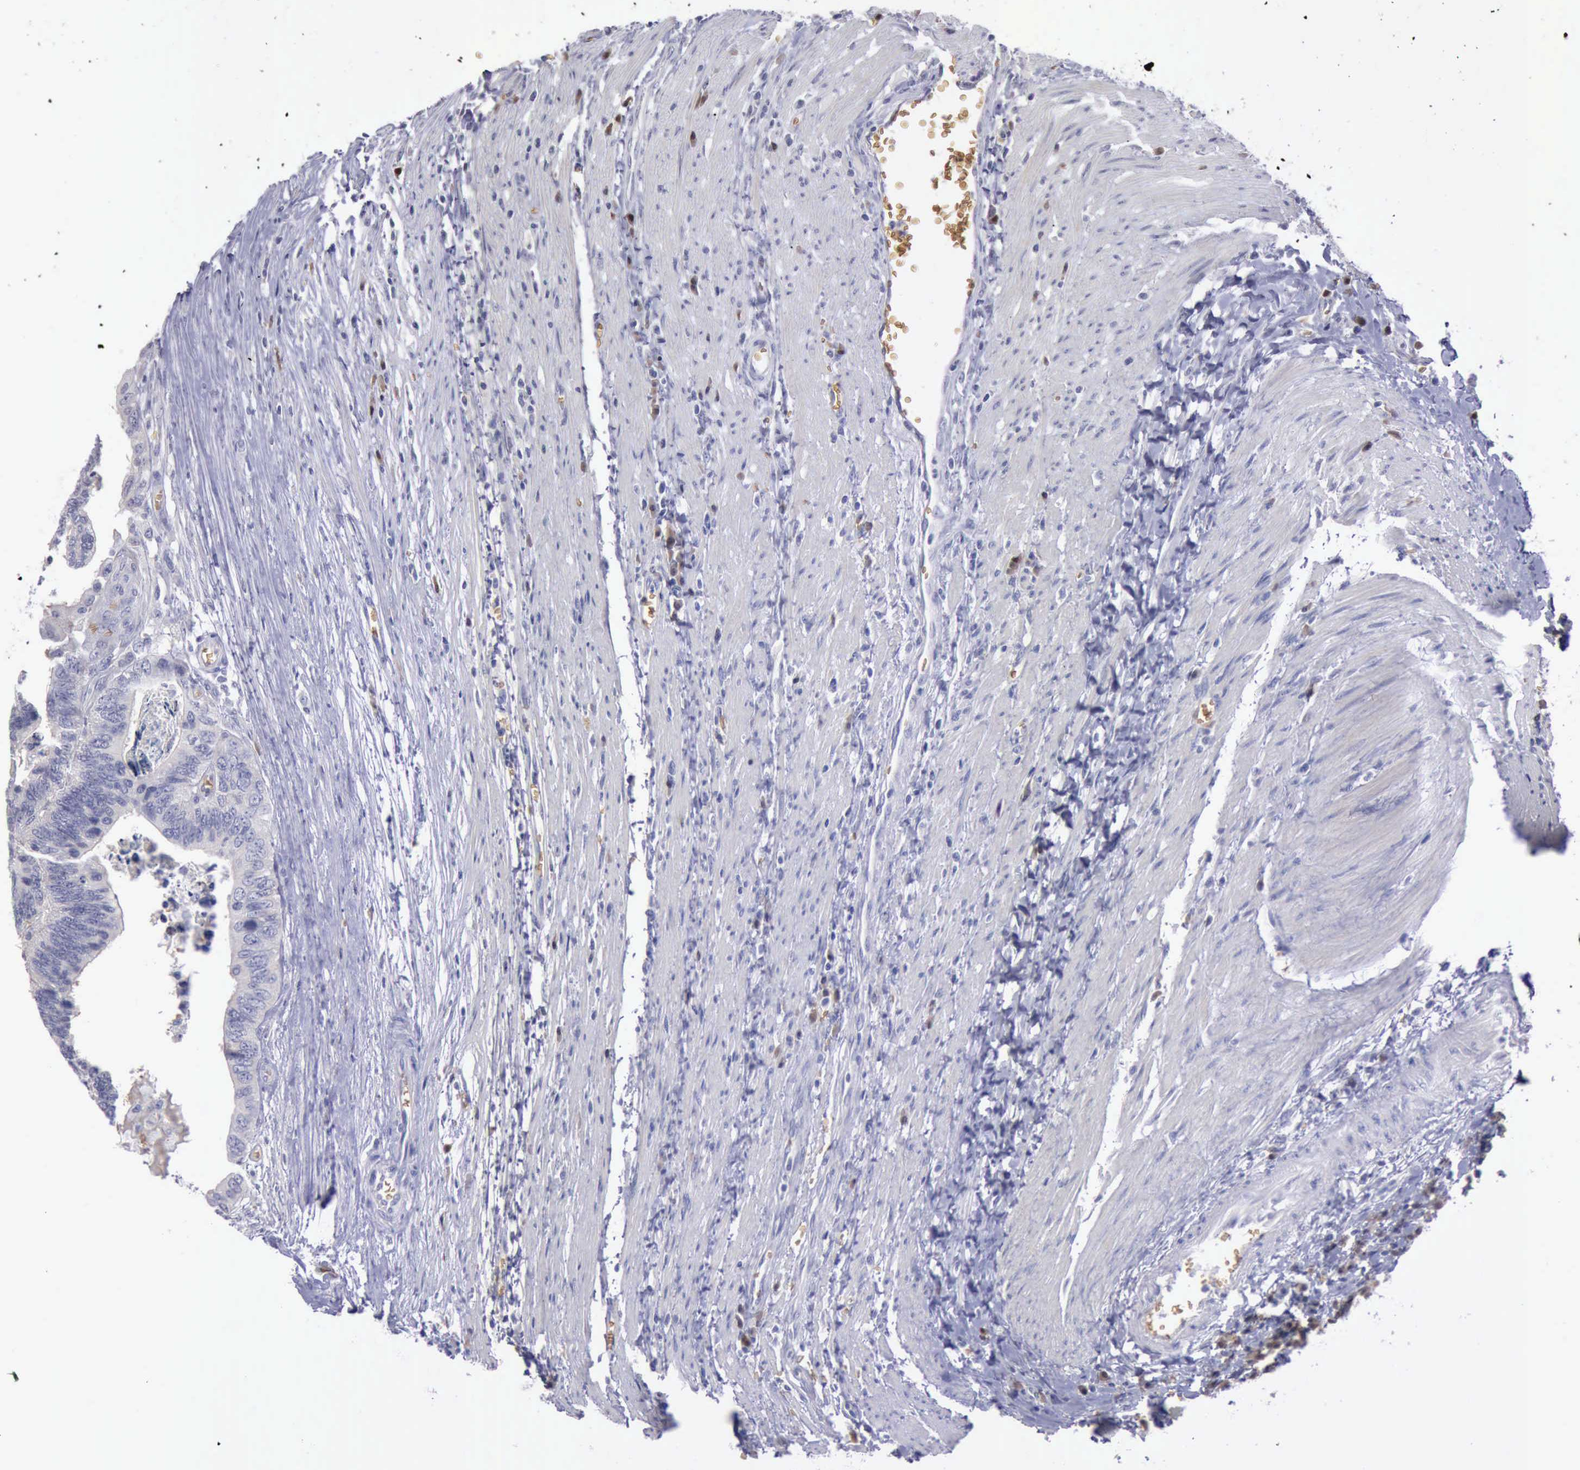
{"staining": {"intensity": "negative", "quantity": "none", "location": "none"}, "tissue": "colorectal cancer", "cell_type": "Tumor cells", "image_type": "cancer", "snomed": [{"axis": "morphology", "description": "Adenocarcinoma, NOS"}, {"axis": "topography", "description": "Colon"}], "caption": "Micrograph shows no significant protein expression in tumor cells of colorectal cancer (adenocarcinoma).", "gene": "CEP128", "patient": {"sex": "male", "age": 72}}